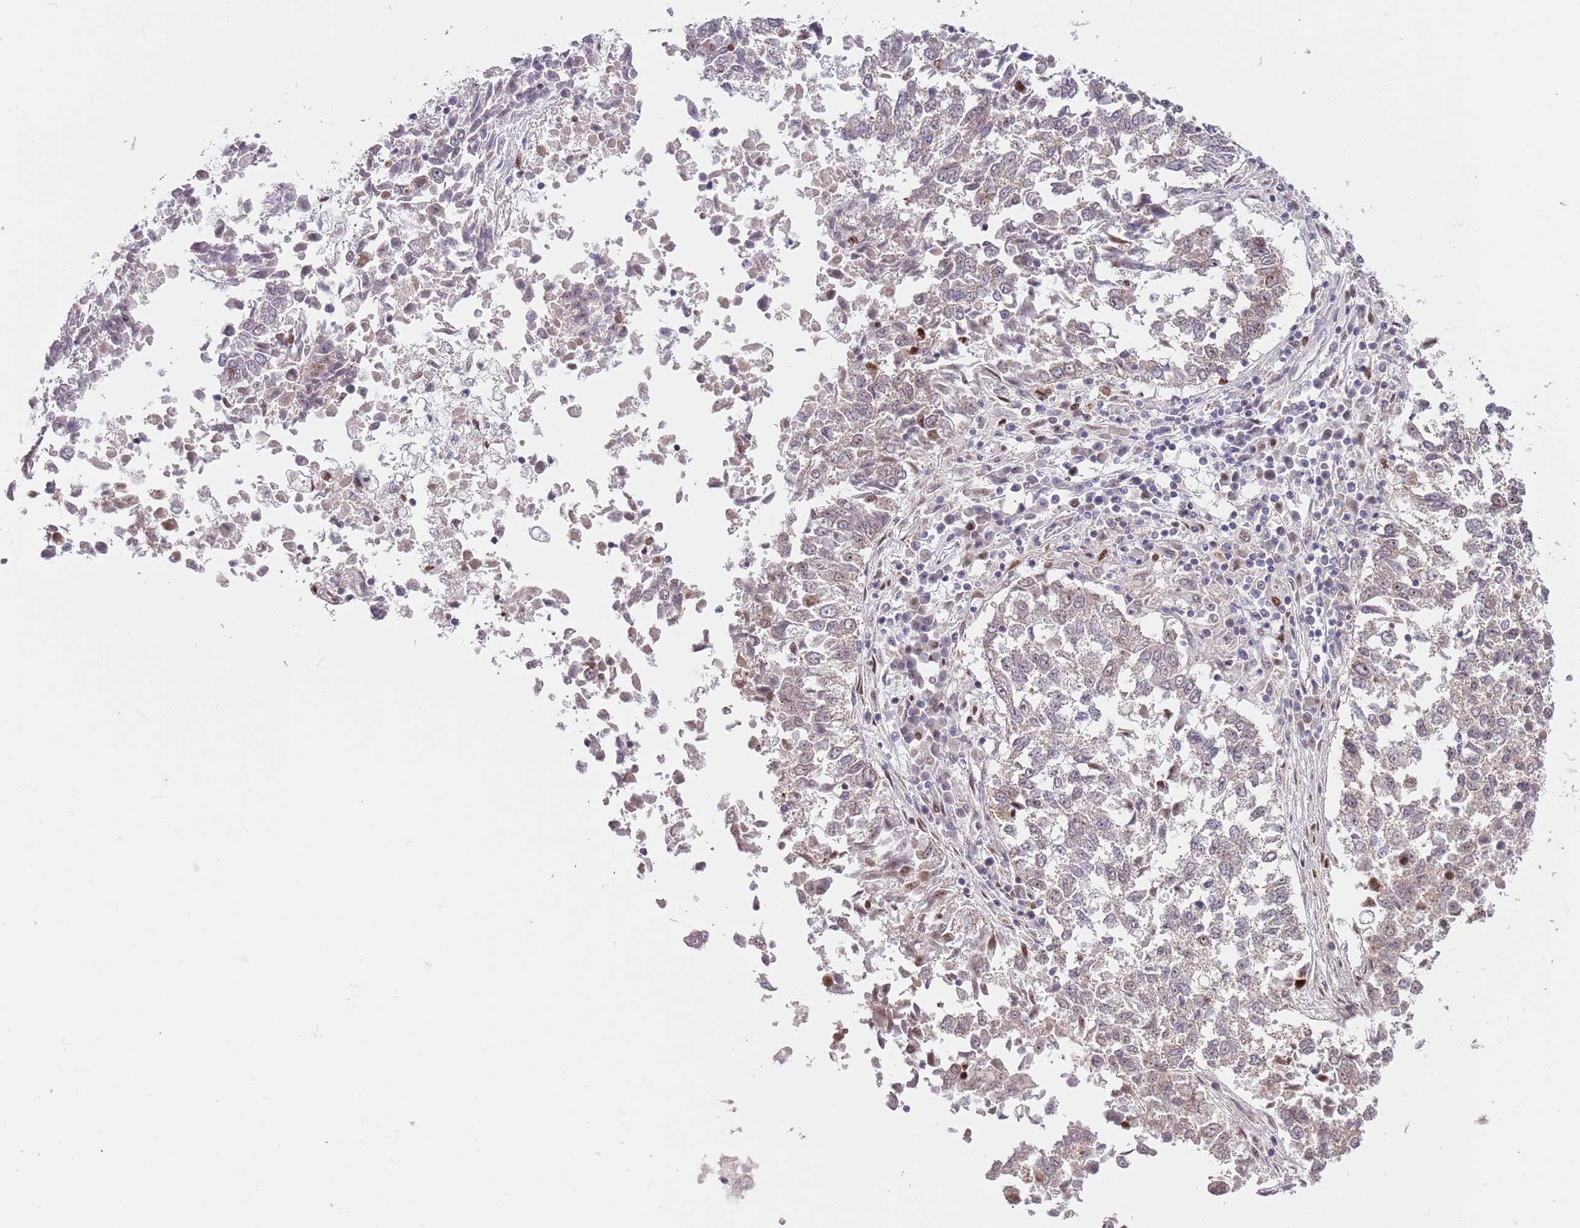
{"staining": {"intensity": "weak", "quantity": "<25%", "location": "cytoplasmic/membranous"}, "tissue": "lung cancer", "cell_type": "Tumor cells", "image_type": "cancer", "snomed": [{"axis": "morphology", "description": "Squamous cell carcinoma, NOS"}, {"axis": "topography", "description": "Lung"}], "caption": "This is an immunohistochemistry micrograph of lung cancer. There is no positivity in tumor cells.", "gene": "SLC25A32", "patient": {"sex": "male", "age": 73}}